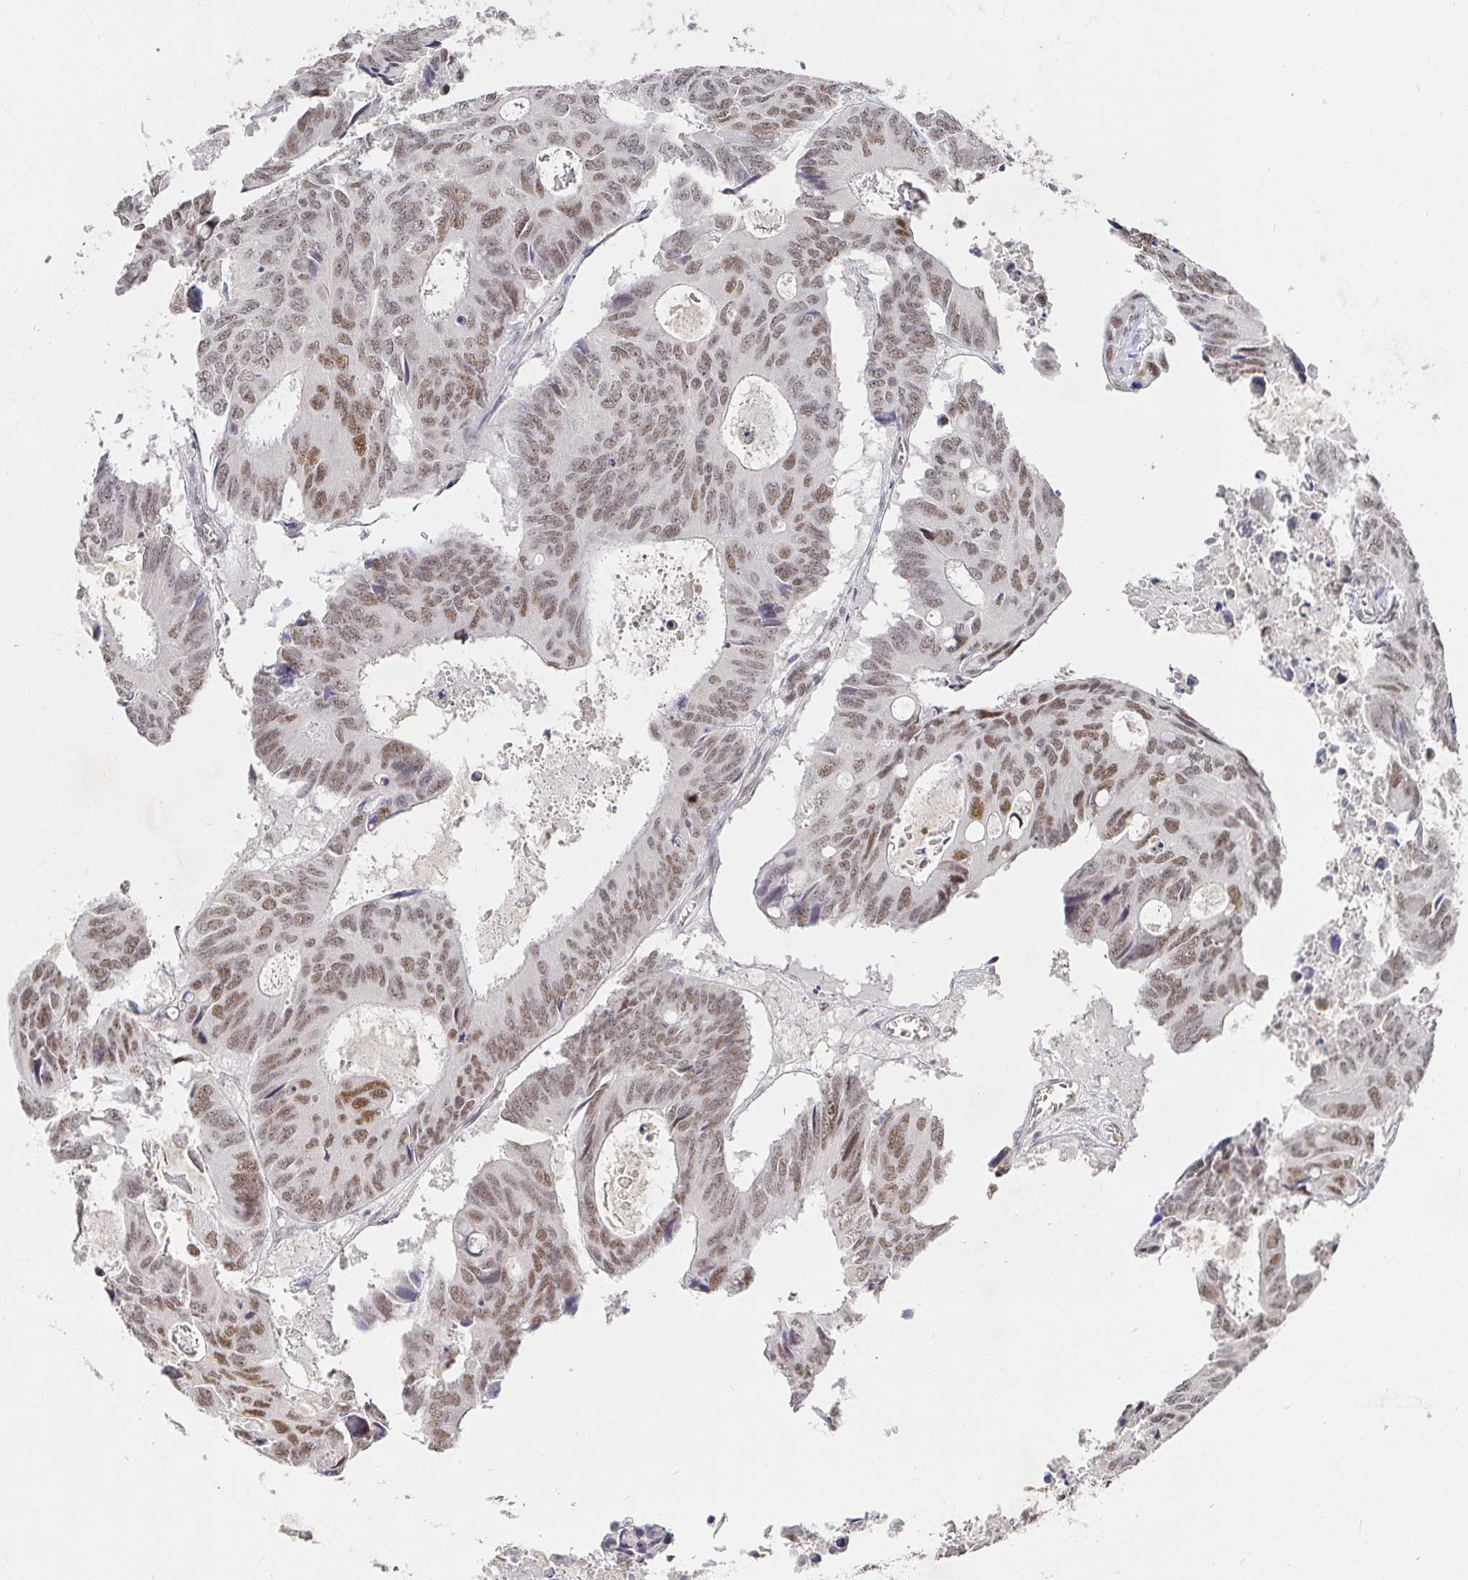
{"staining": {"intensity": "moderate", "quantity": ">75%", "location": "nuclear"}, "tissue": "colorectal cancer", "cell_type": "Tumor cells", "image_type": "cancer", "snomed": [{"axis": "morphology", "description": "Adenocarcinoma, NOS"}, {"axis": "topography", "description": "Rectum"}], "caption": "Colorectal cancer (adenocarcinoma) stained with immunohistochemistry (IHC) demonstrates moderate nuclear positivity in about >75% of tumor cells.", "gene": "RCOR1", "patient": {"sex": "male", "age": 76}}